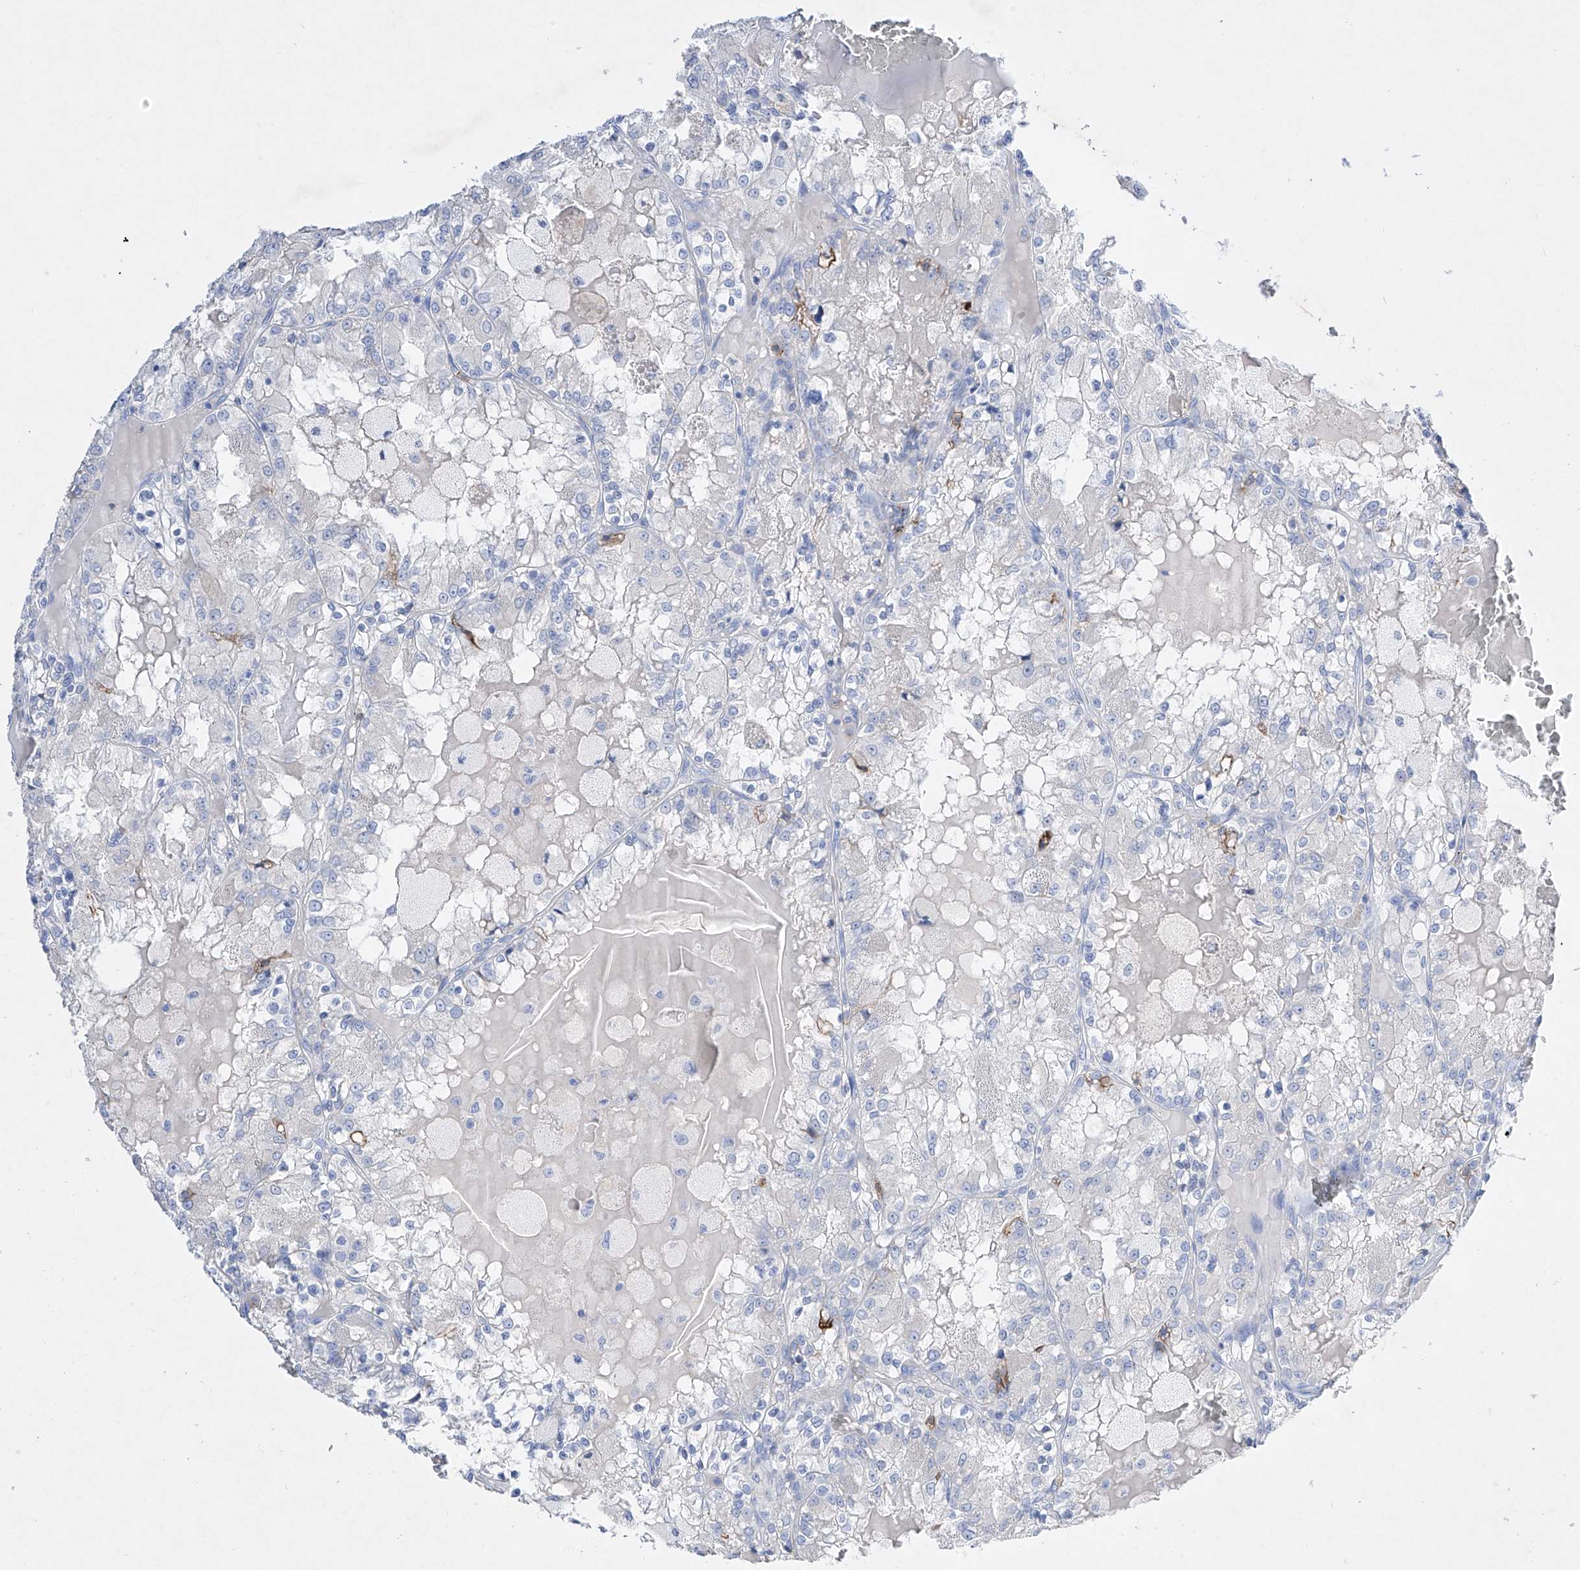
{"staining": {"intensity": "negative", "quantity": "none", "location": "none"}, "tissue": "renal cancer", "cell_type": "Tumor cells", "image_type": "cancer", "snomed": [{"axis": "morphology", "description": "Adenocarcinoma, NOS"}, {"axis": "topography", "description": "Kidney"}], "caption": "Tumor cells are negative for brown protein staining in renal adenocarcinoma.", "gene": "TM7SF2", "patient": {"sex": "female", "age": 56}}